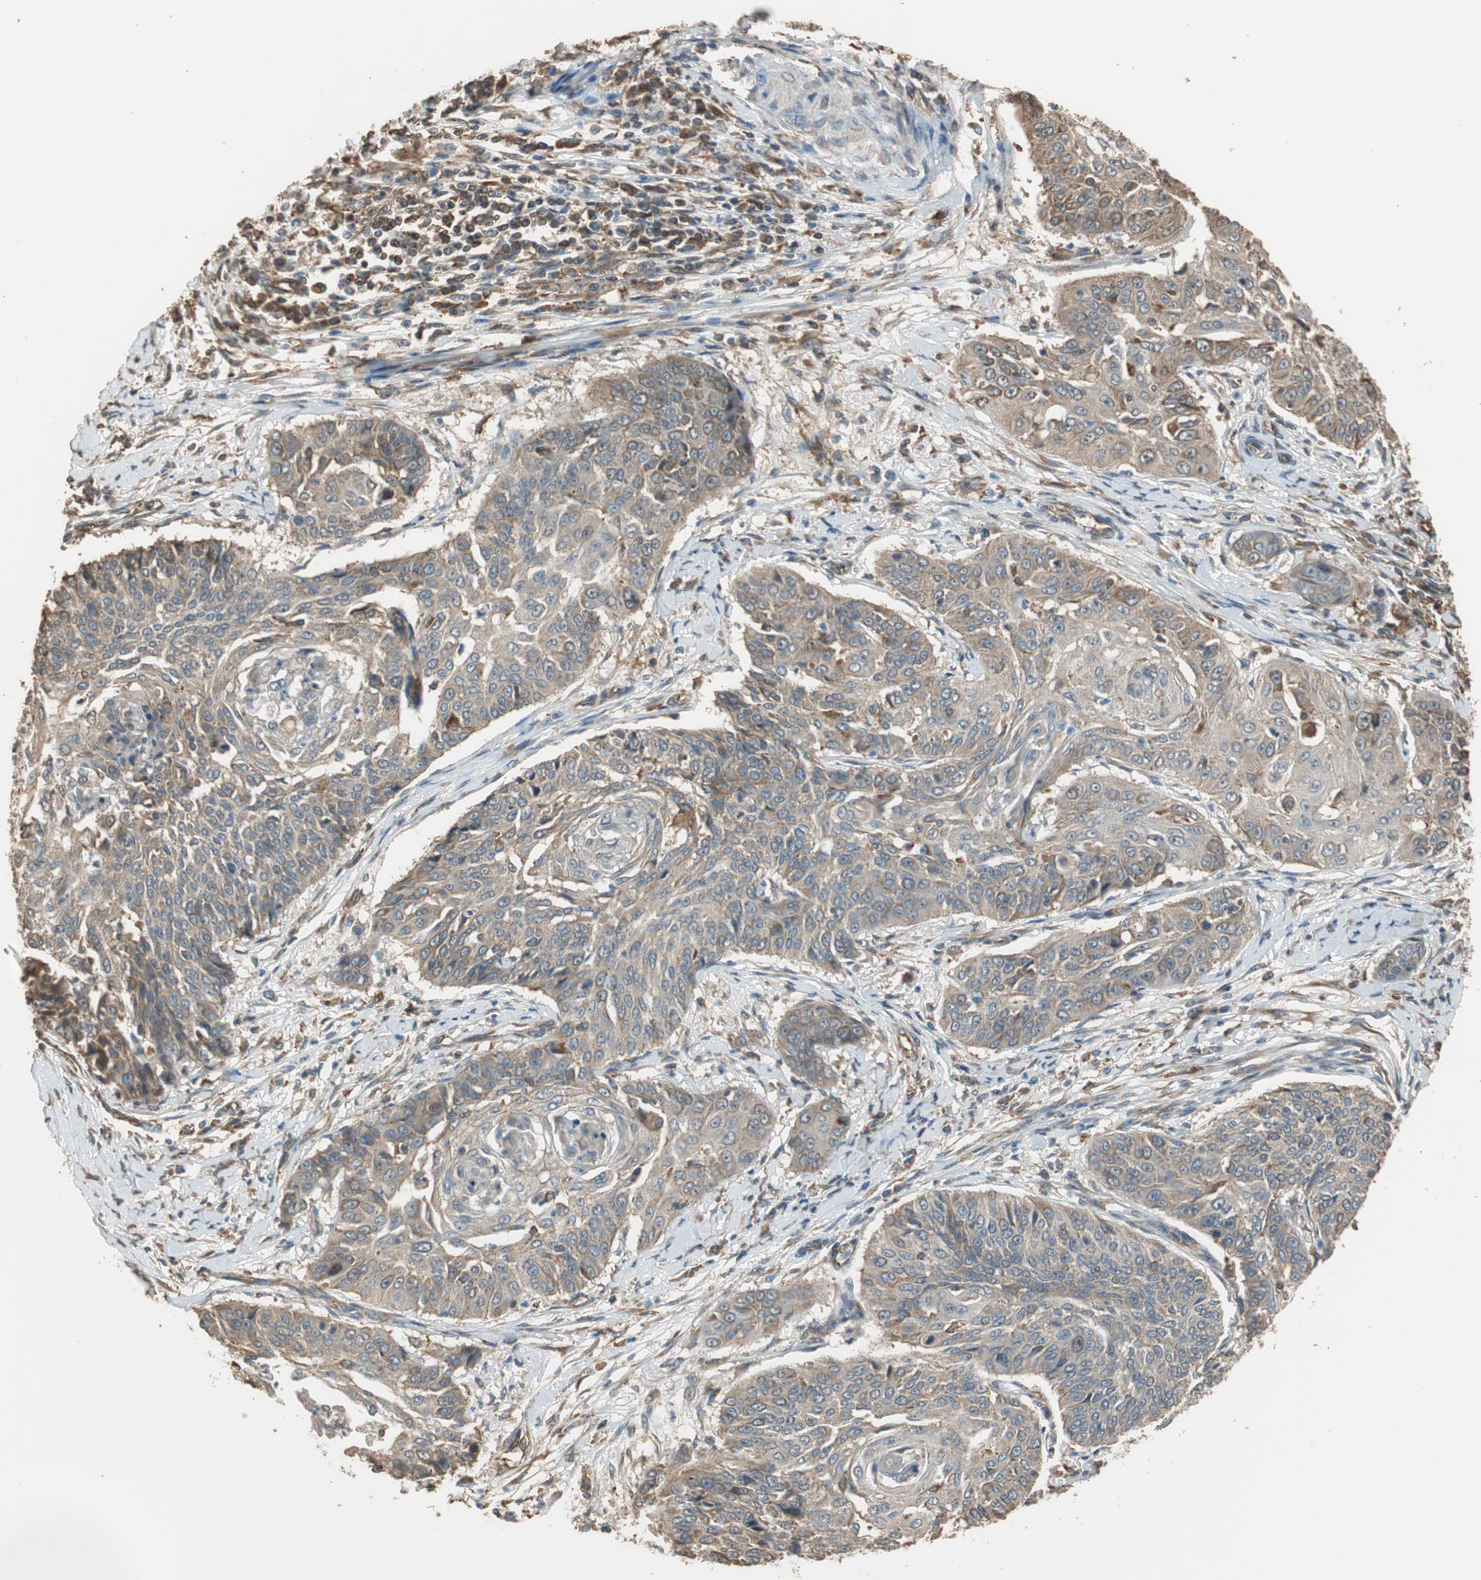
{"staining": {"intensity": "weak", "quantity": ">75%", "location": "cytoplasmic/membranous"}, "tissue": "cervical cancer", "cell_type": "Tumor cells", "image_type": "cancer", "snomed": [{"axis": "morphology", "description": "Squamous cell carcinoma, NOS"}, {"axis": "topography", "description": "Cervix"}], "caption": "Protein expression analysis of cervical cancer exhibits weak cytoplasmic/membranous staining in approximately >75% of tumor cells. (DAB (3,3'-diaminobenzidine) IHC with brightfield microscopy, high magnification).", "gene": "MST1R", "patient": {"sex": "female", "age": 64}}